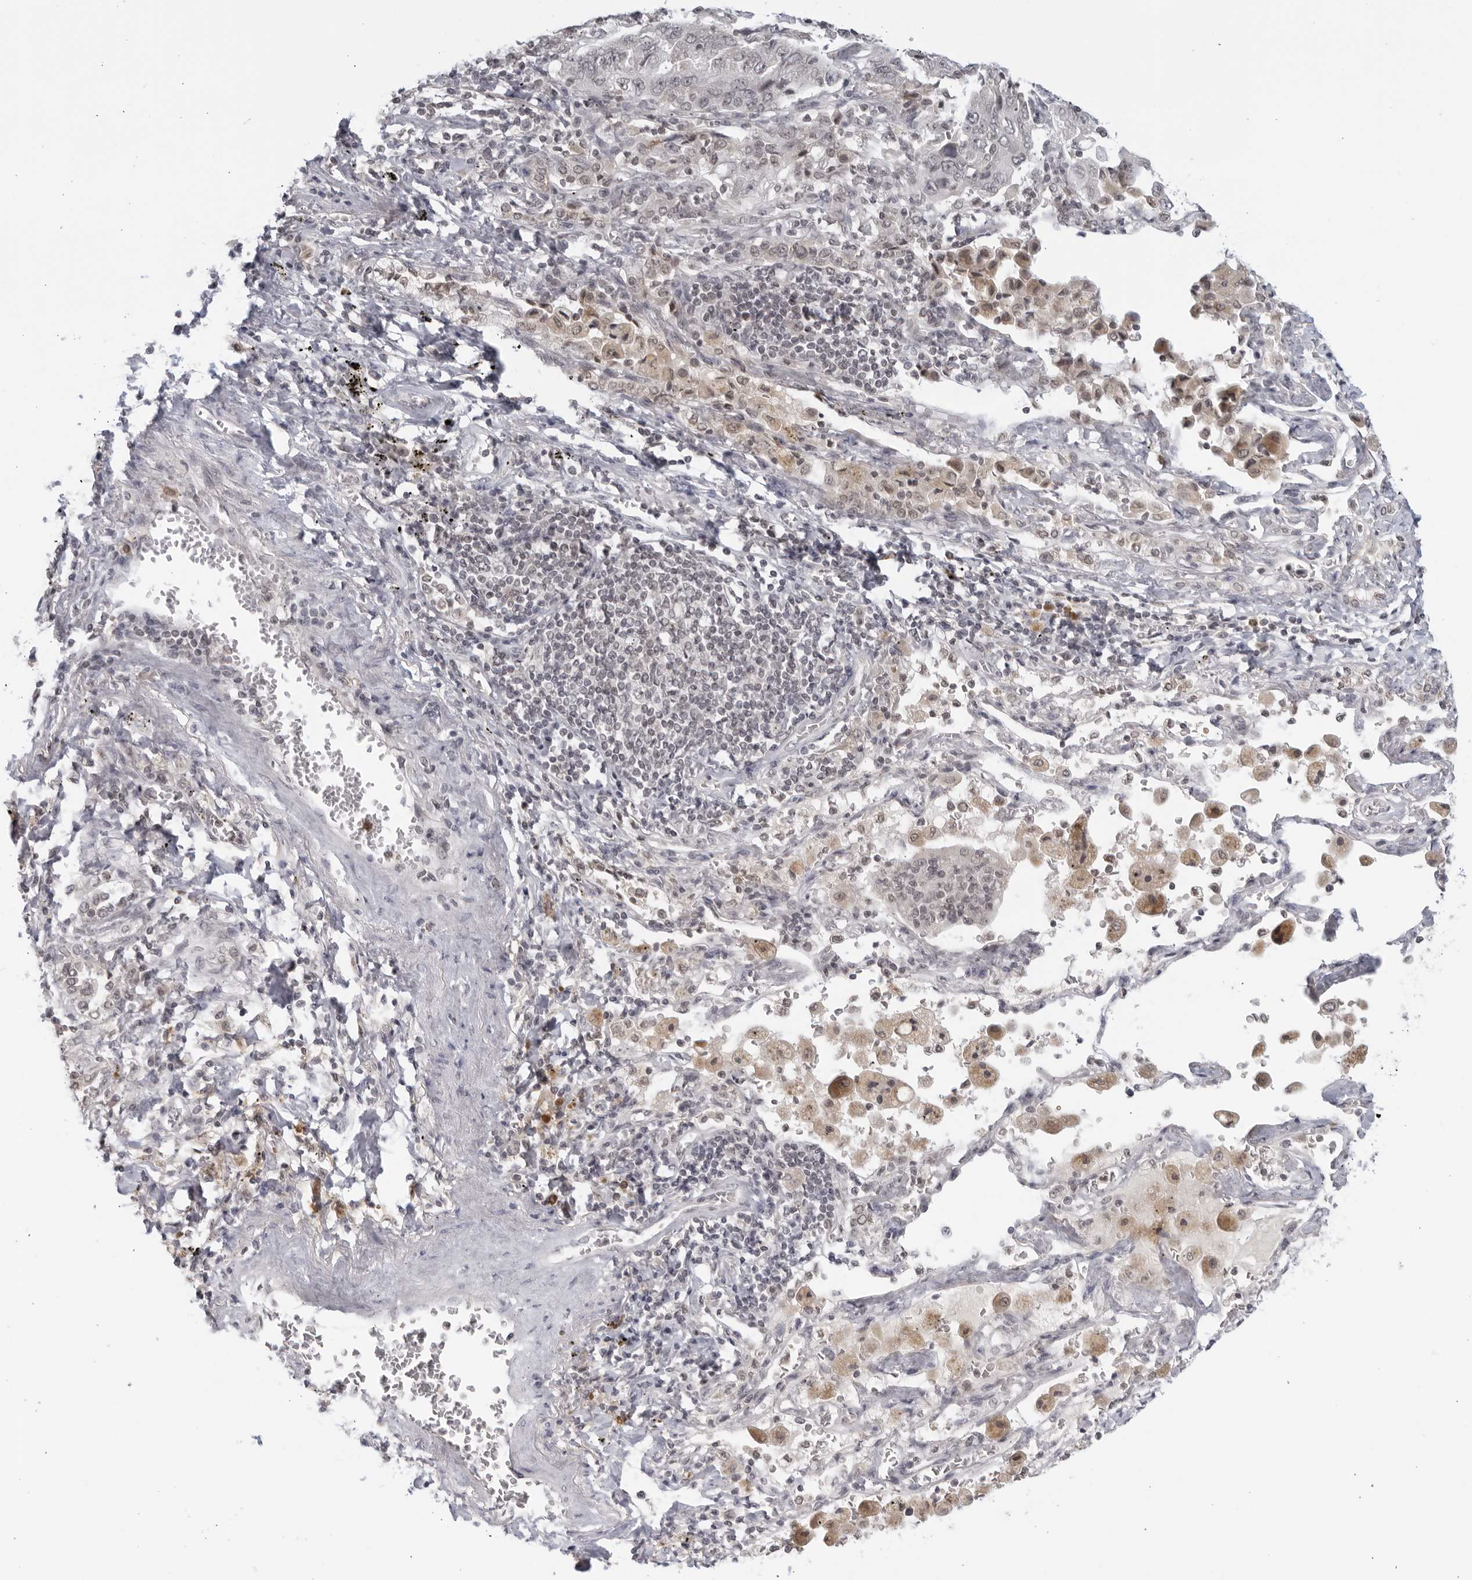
{"staining": {"intensity": "negative", "quantity": "none", "location": "none"}, "tissue": "lung cancer", "cell_type": "Tumor cells", "image_type": "cancer", "snomed": [{"axis": "morphology", "description": "Adenocarcinoma, NOS"}, {"axis": "topography", "description": "Lung"}], "caption": "DAB immunohistochemical staining of human lung adenocarcinoma displays no significant expression in tumor cells. (DAB (3,3'-diaminobenzidine) IHC with hematoxylin counter stain).", "gene": "RAB11FIP3", "patient": {"sex": "female", "age": 51}}